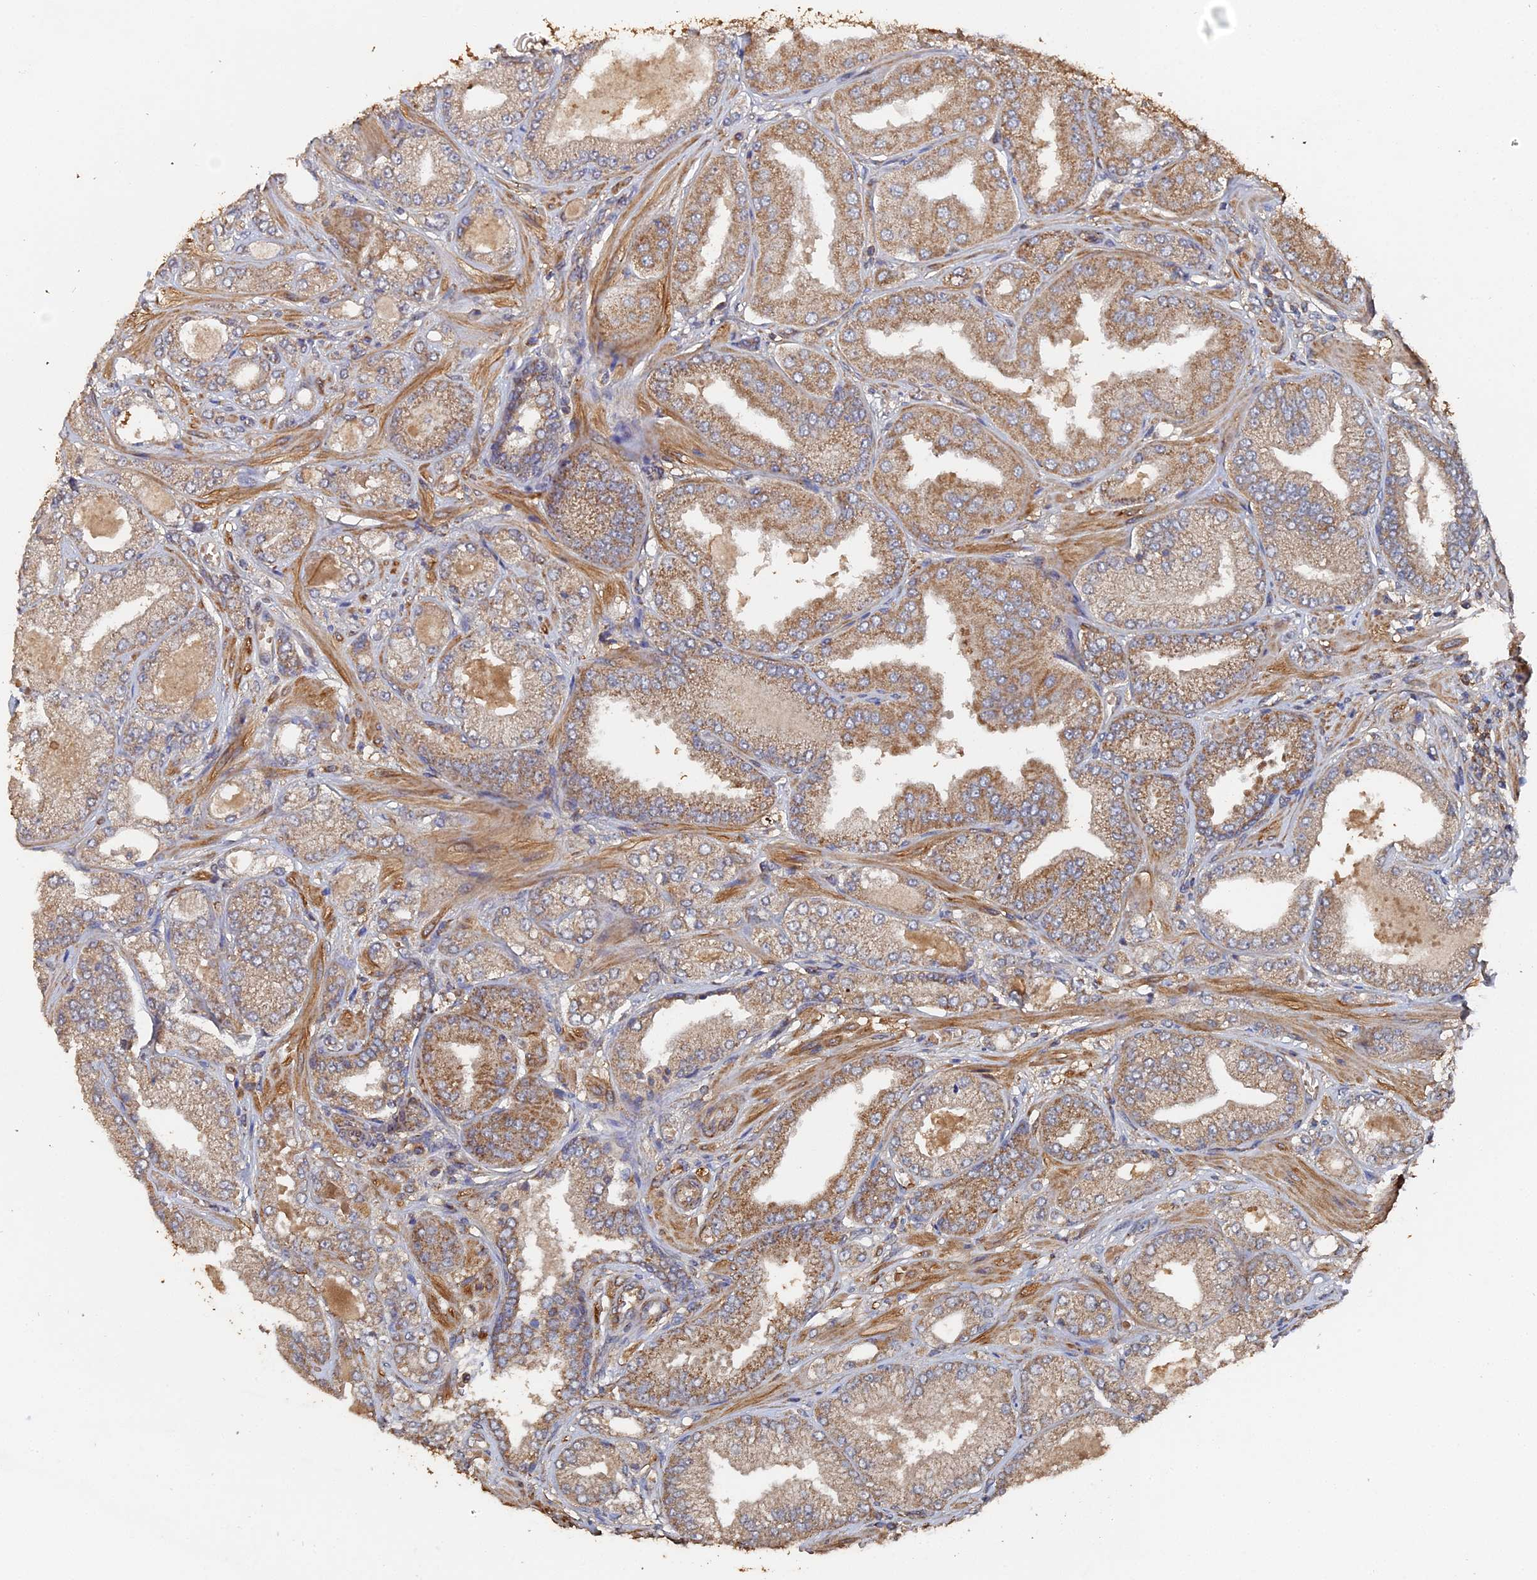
{"staining": {"intensity": "moderate", "quantity": ">75%", "location": "cytoplasmic/membranous"}, "tissue": "prostate cancer", "cell_type": "Tumor cells", "image_type": "cancer", "snomed": [{"axis": "morphology", "description": "Adenocarcinoma, Low grade"}, {"axis": "topography", "description": "Prostate"}], "caption": "Human adenocarcinoma (low-grade) (prostate) stained with a protein marker demonstrates moderate staining in tumor cells.", "gene": "SPANXN4", "patient": {"sex": "male", "age": 55}}